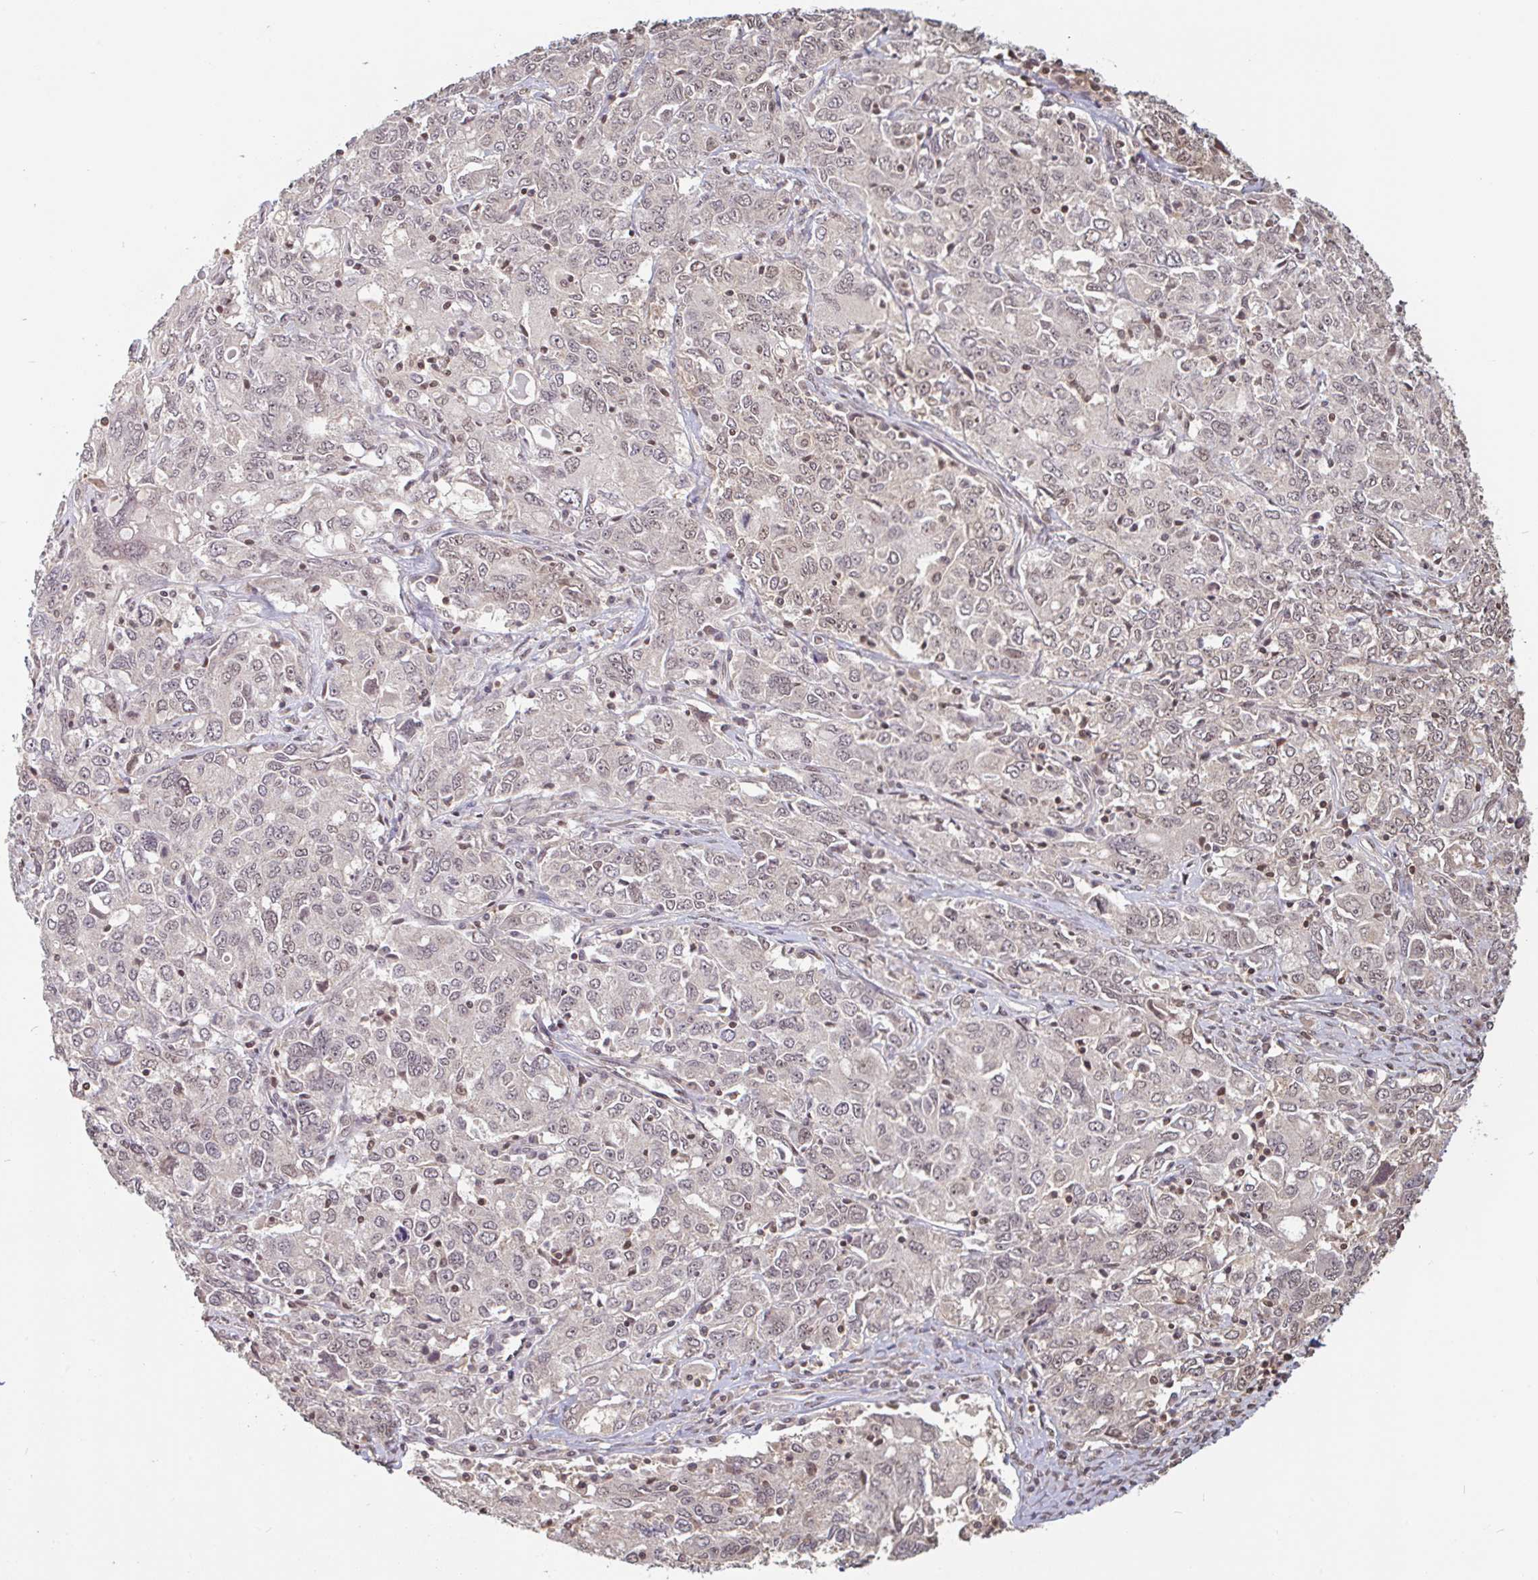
{"staining": {"intensity": "moderate", "quantity": "25%-75%", "location": "nuclear"}, "tissue": "ovarian cancer", "cell_type": "Tumor cells", "image_type": "cancer", "snomed": [{"axis": "morphology", "description": "Carcinoma, endometroid"}, {"axis": "topography", "description": "Ovary"}], "caption": "Tumor cells reveal moderate nuclear positivity in approximately 25%-75% of cells in ovarian cancer.", "gene": "DR1", "patient": {"sex": "female", "age": 62}}